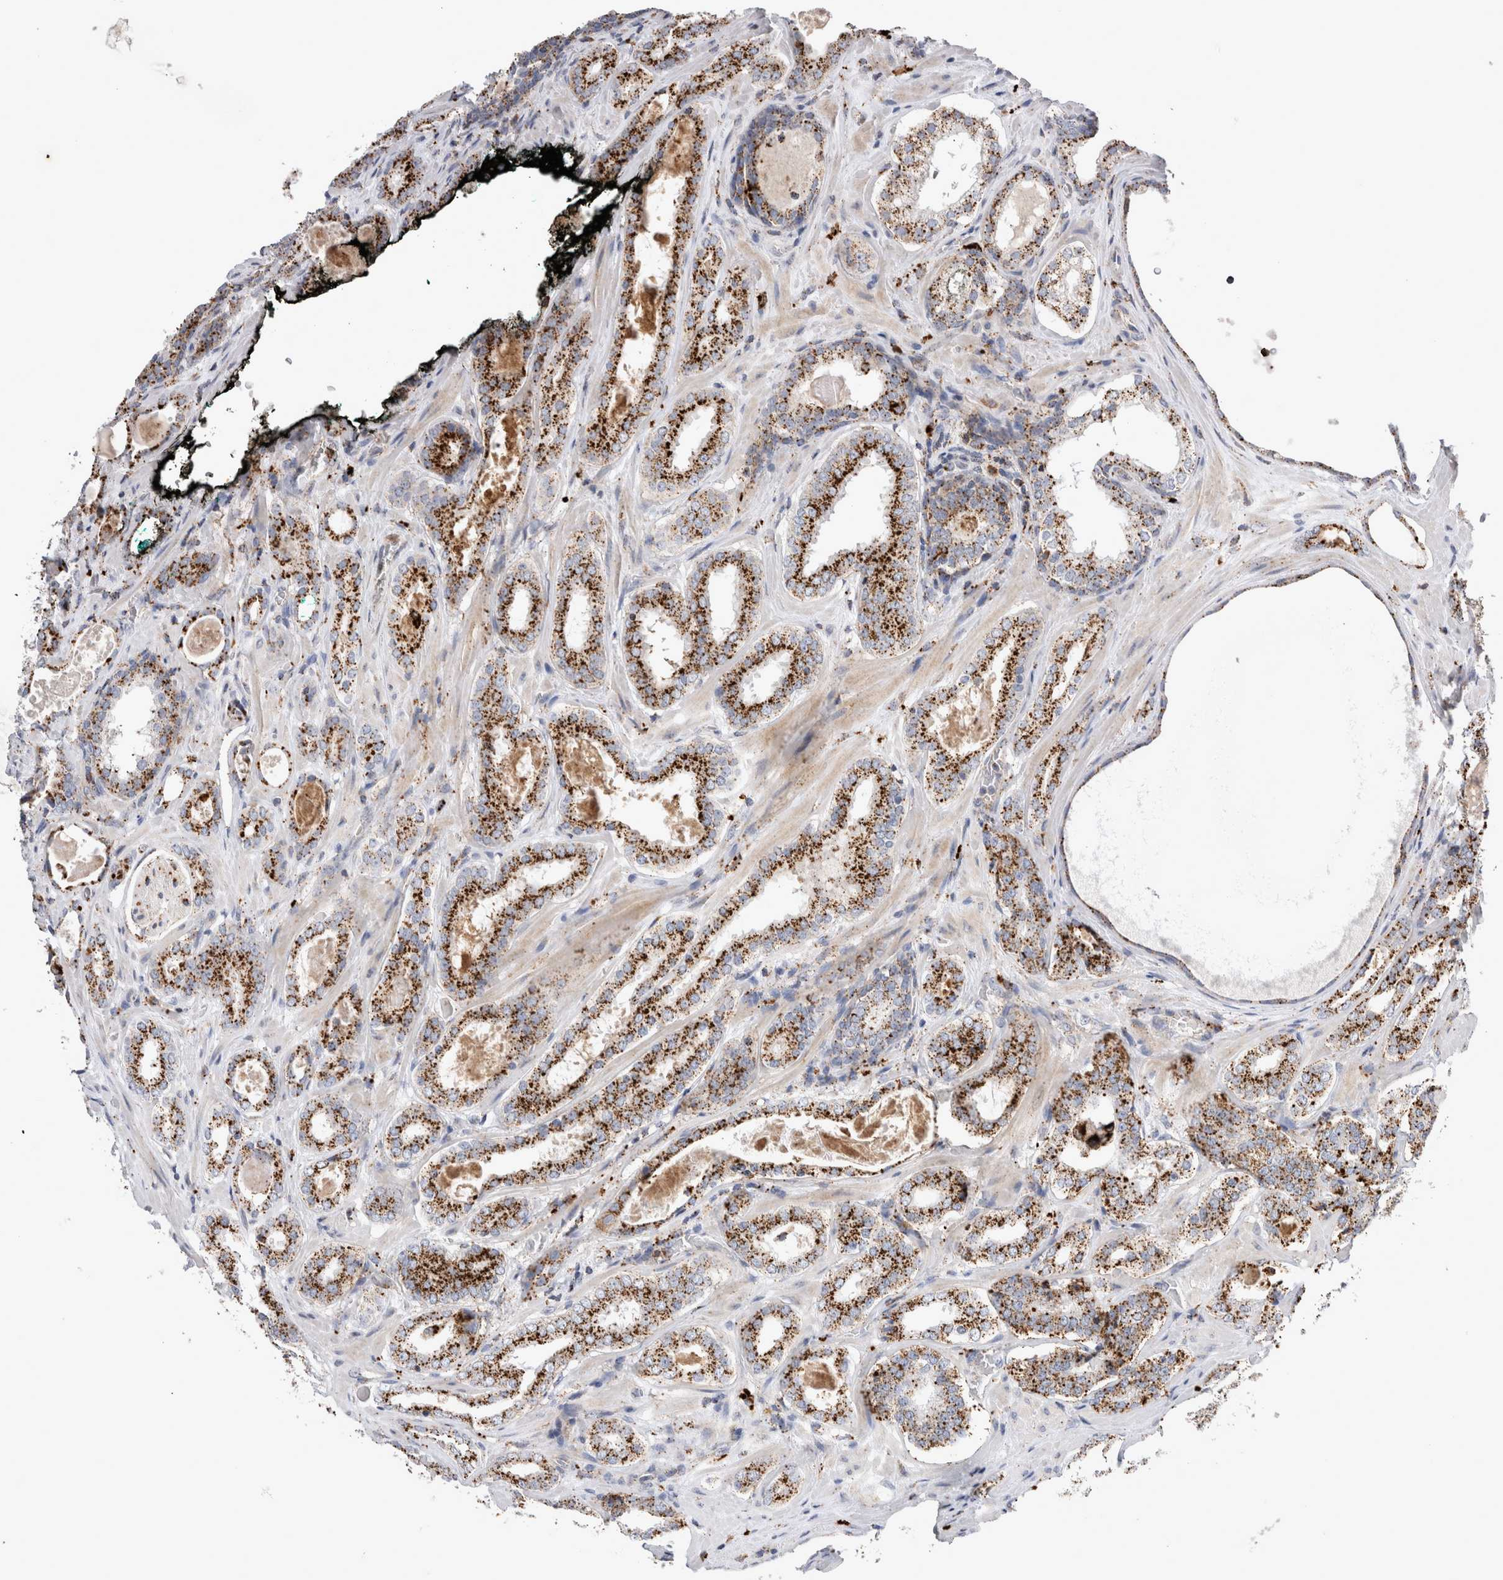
{"staining": {"intensity": "strong", "quantity": ">75%", "location": "cytoplasmic/membranous"}, "tissue": "prostate cancer", "cell_type": "Tumor cells", "image_type": "cancer", "snomed": [{"axis": "morphology", "description": "Adenocarcinoma, High grade"}, {"axis": "topography", "description": "Prostate"}], "caption": "Prostate cancer (adenocarcinoma (high-grade)) stained with a protein marker reveals strong staining in tumor cells.", "gene": "CTSA", "patient": {"sex": "male", "age": 60}}